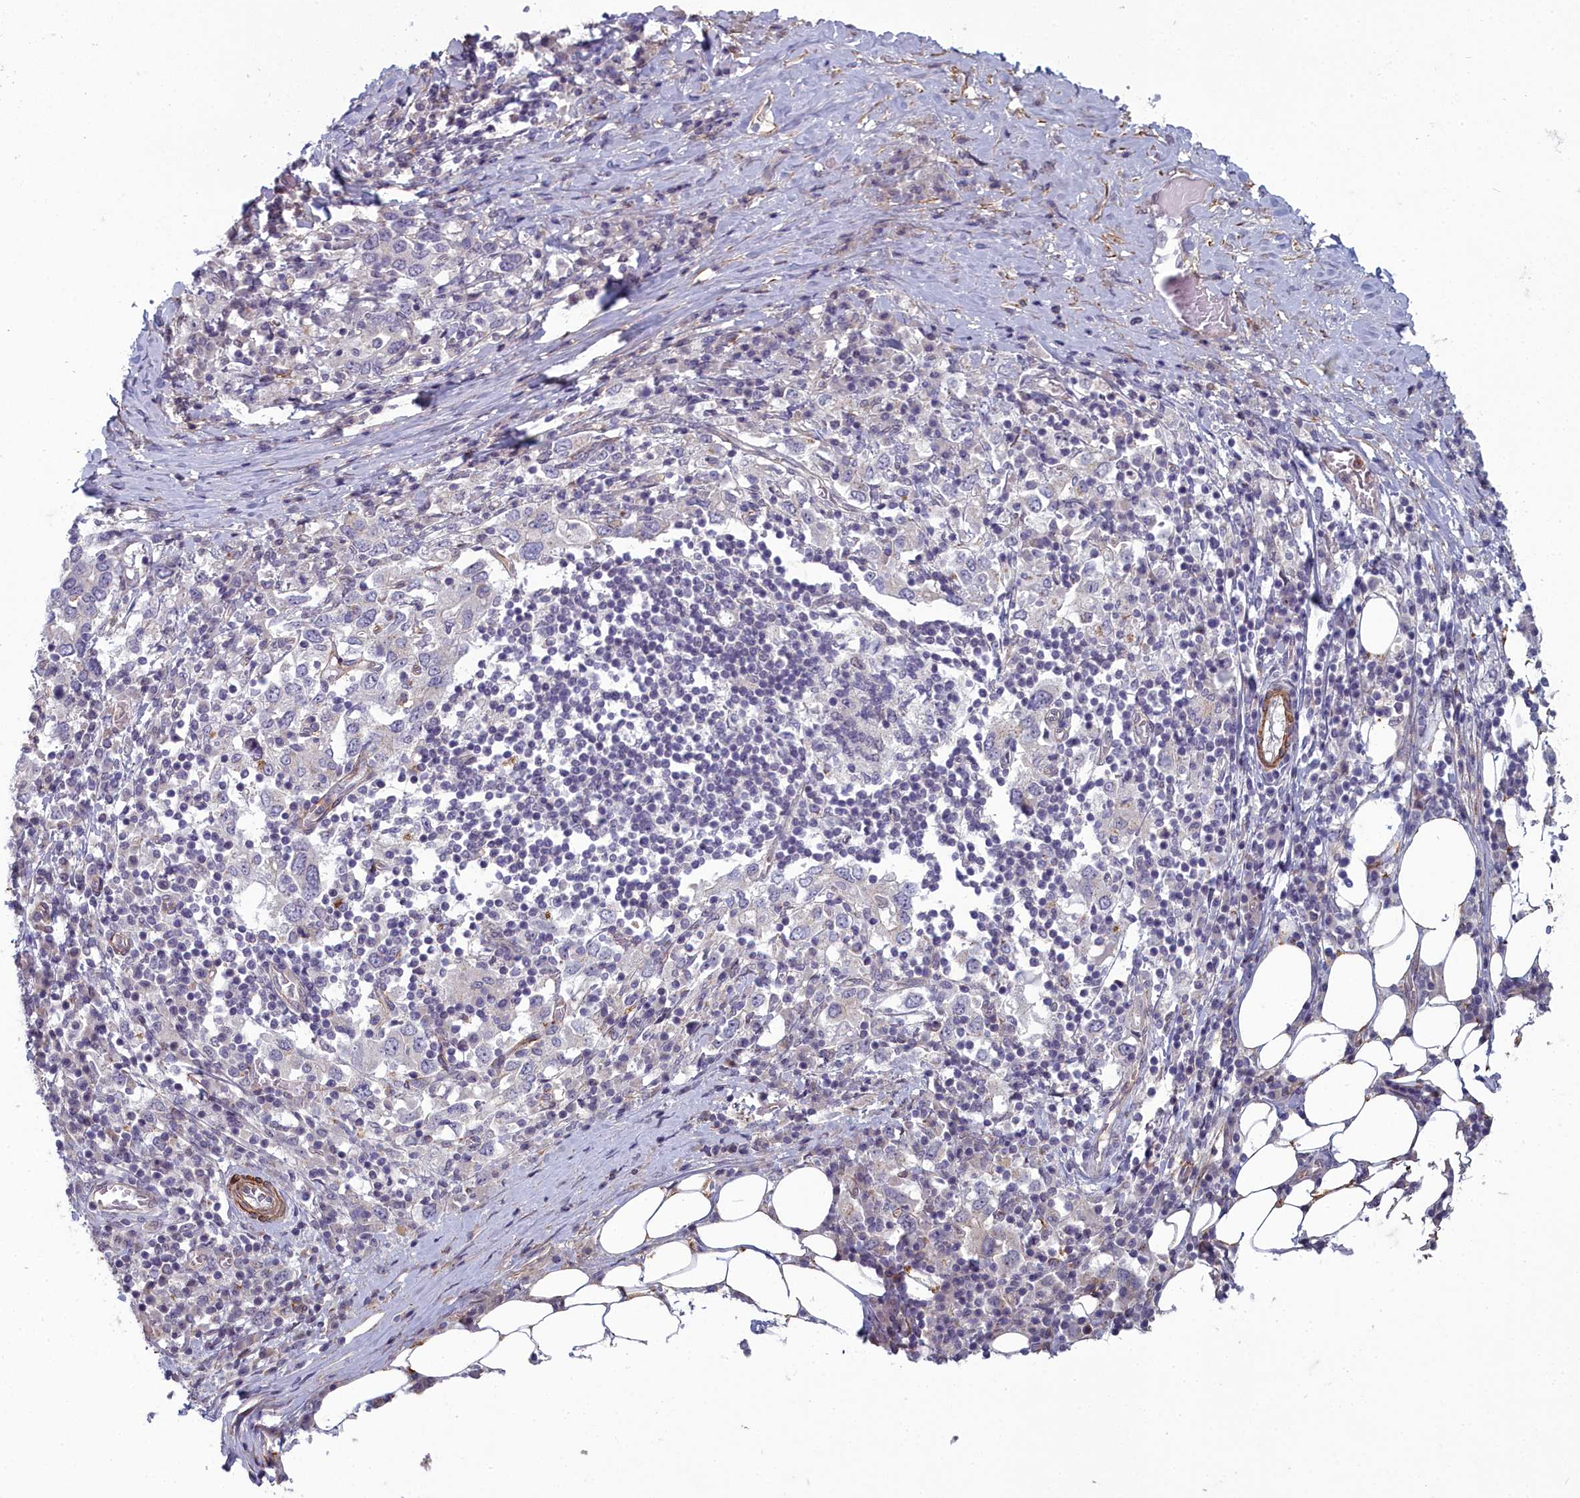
{"staining": {"intensity": "negative", "quantity": "none", "location": "none"}, "tissue": "stomach cancer", "cell_type": "Tumor cells", "image_type": "cancer", "snomed": [{"axis": "morphology", "description": "Adenocarcinoma, NOS"}, {"axis": "topography", "description": "Stomach, upper"}, {"axis": "topography", "description": "Stomach"}], "caption": "The histopathology image demonstrates no staining of tumor cells in stomach cancer (adenocarcinoma).", "gene": "ZNF626", "patient": {"sex": "male", "age": 62}}